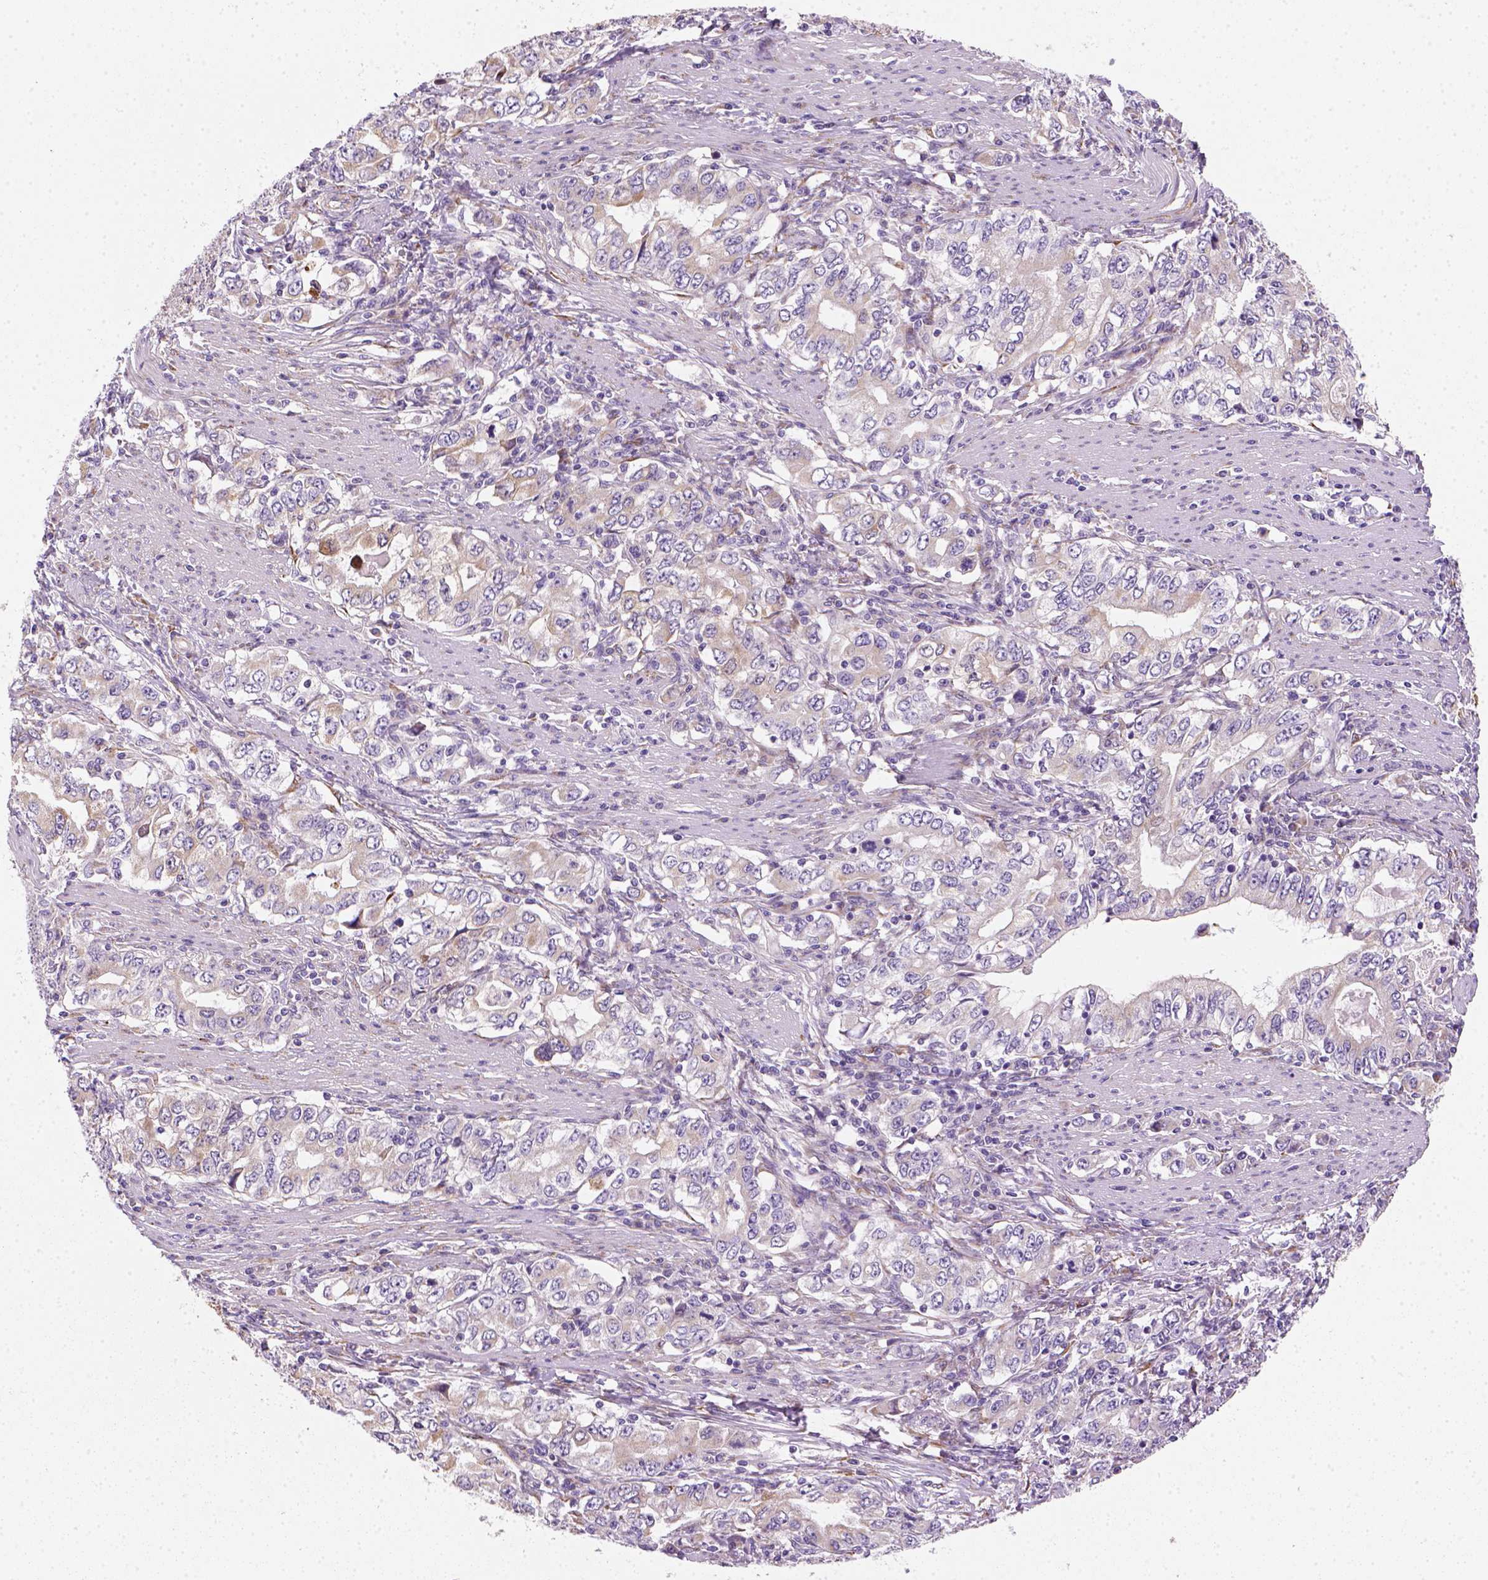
{"staining": {"intensity": "negative", "quantity": "none", "location": "none"}, "tissue": "stomach cancer", "cell_type": "Tumor cells", "image_type": "cancer", "snomed": [{"axis": "morphology", "description": "Adenocarcinoma, NOS"}, {"axis": "topography", "description": "Stomach, lower"}], "caption": "A high-resolution micrograph shows IHC staining of stomach cancer (adenocarcinoma), which demonstrates no significant positivity in tumor cells.", "gene": "CES2", "patient": {"sex": "female", "age": 72}}